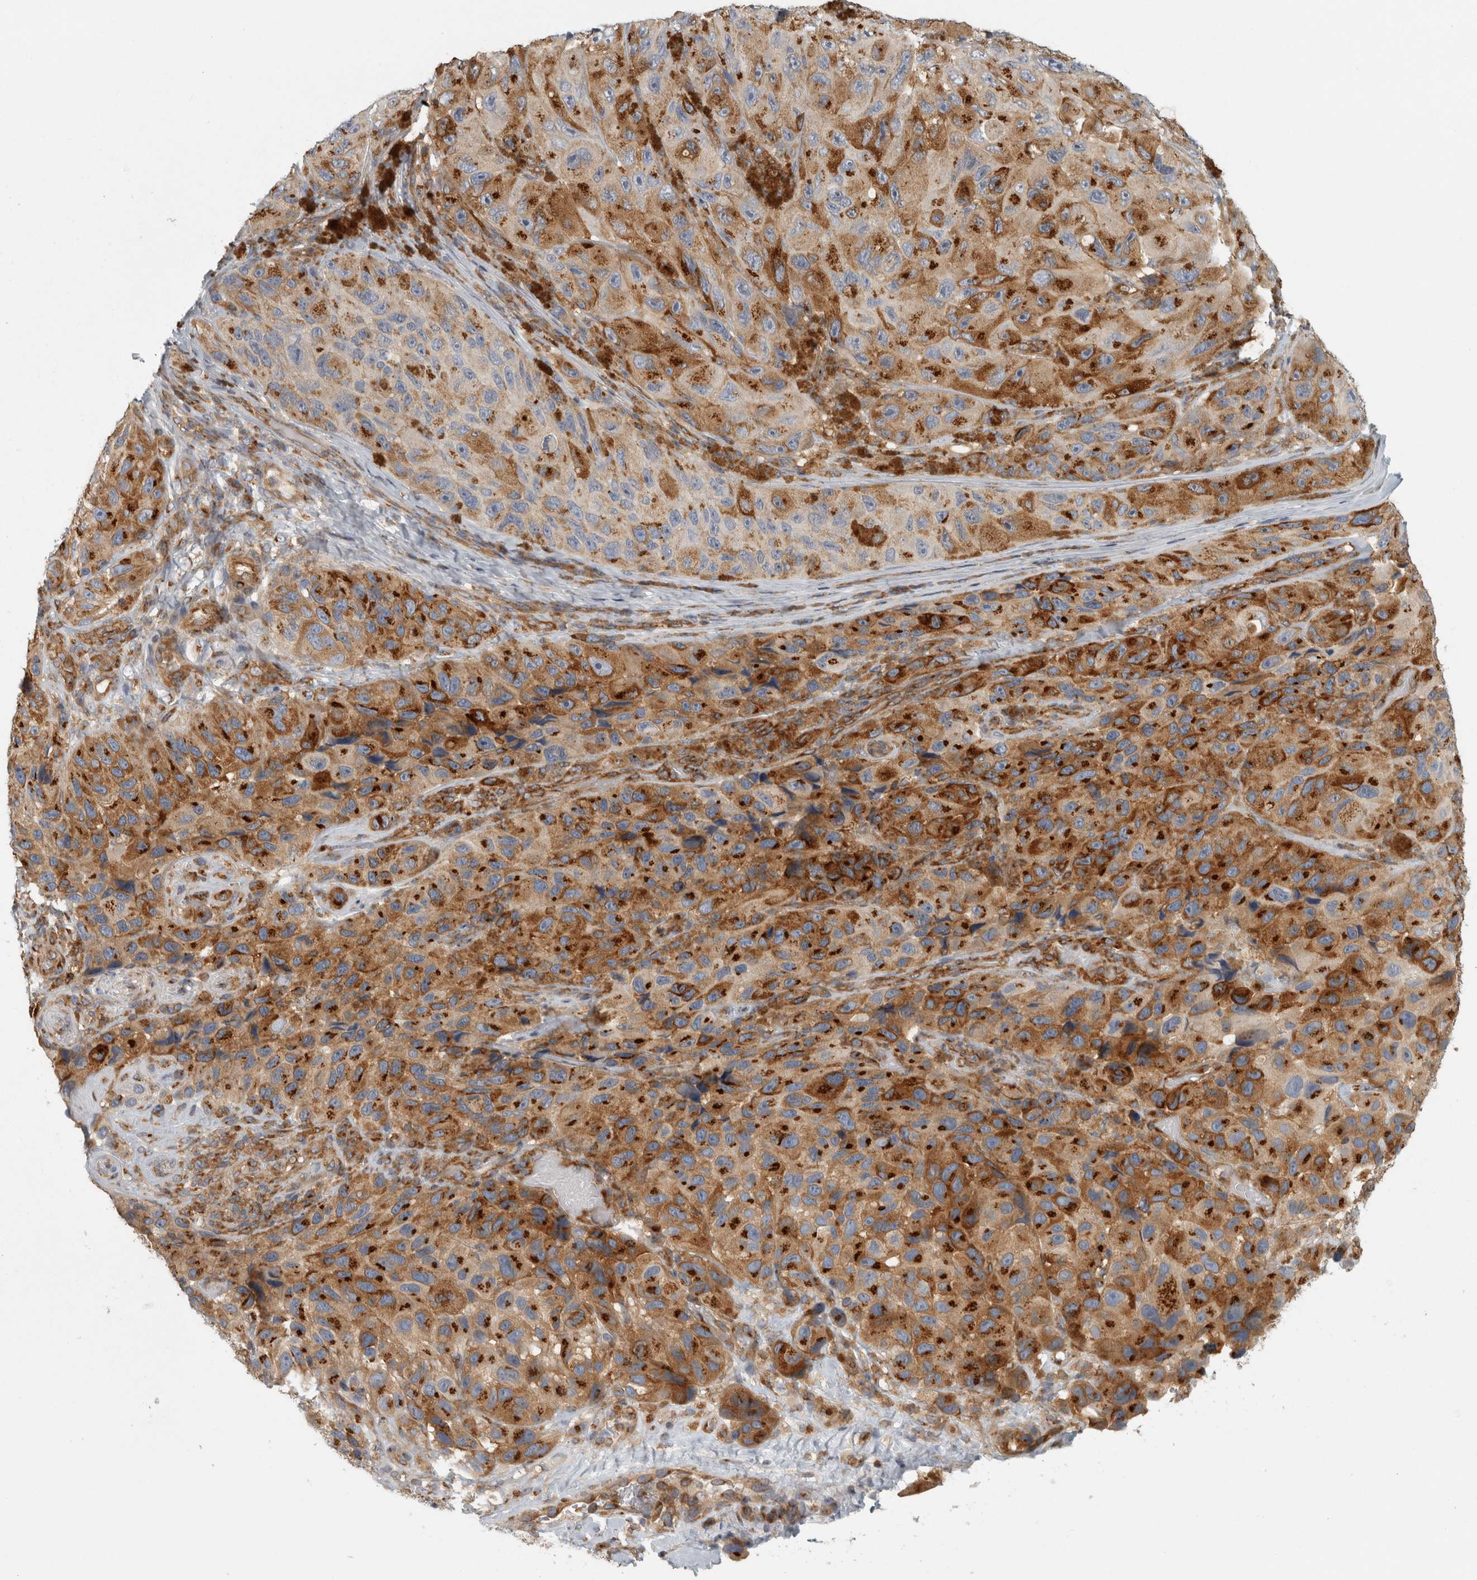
{"staining": {"intensity": "moderate", "quantity": ">75%", "location": "cytoplasmic/membranous"}, "tissue": "melanoma", "cell_type": "Tumor cells", "image_type": "cancer", "snomed": [{"axis": "morphology", "description": "Malignant melanoma, NOS"}, {"axis": "topography", "description": "Skin"}], "caption": "This image shows melanoma stained with IHC to label a protein in brown. The cytoplasmic/membranous of tumor cells show moderate positivity for the protein. Nuclei are counter-stained blue.", "gene": "PEX6", "patient": {"sex": "female", "age": 73}}